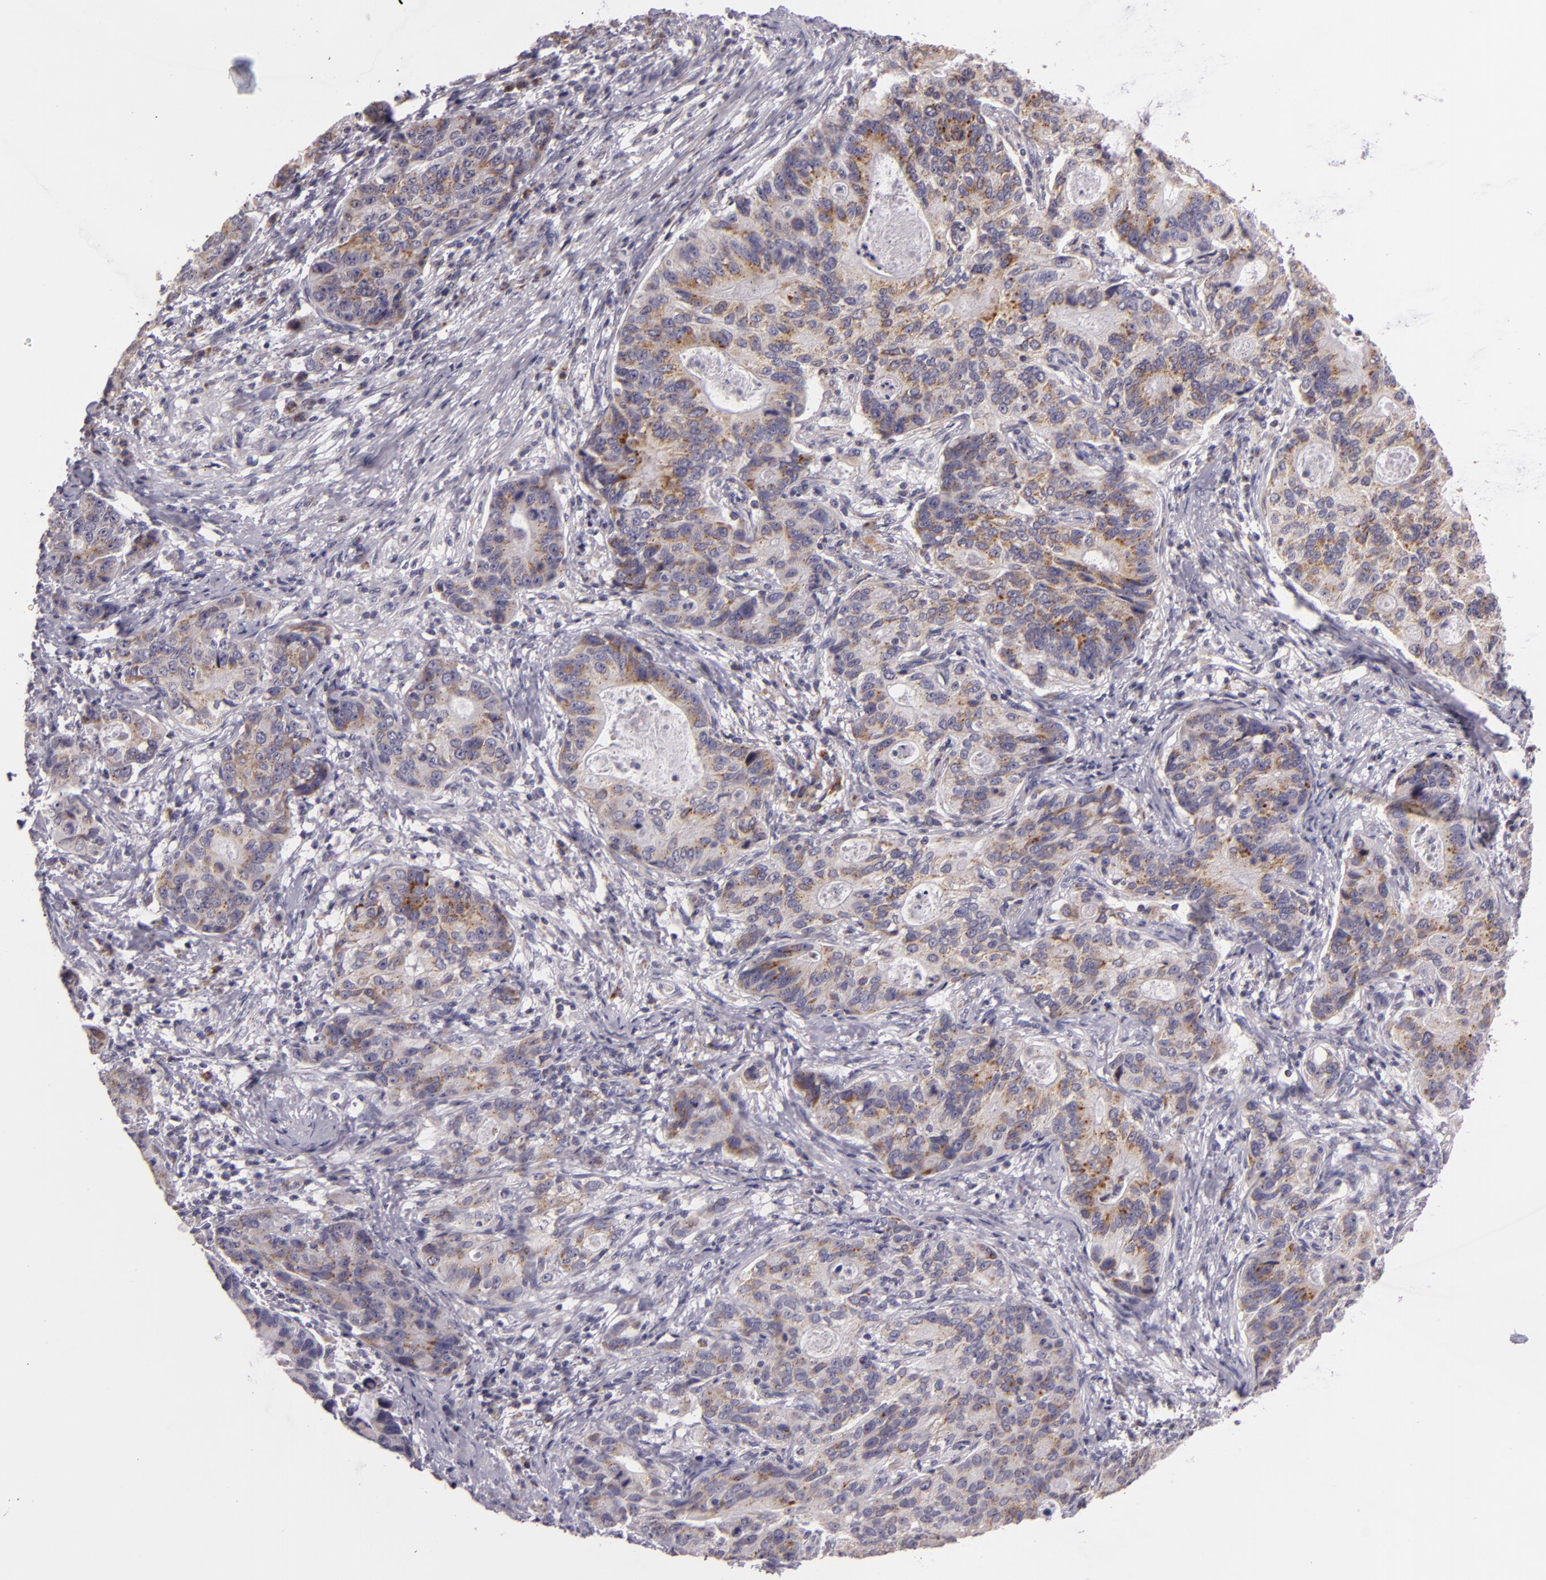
{"staining": {"intensity": "weak", "quantity": "25%-75%", "location": "cytoplasmic/membranous"}, "tissue": "stomach cancer", "cell_type": "Tumor cells", "image_type": "cancer", "snomed": [{"axis": "morphology", "description": "Adenocarcinoma, NOS"}, {"axis": "topography", "description": "Esophagus"}, {"axis": "topography", "description": "Stomach"}], "caption": "This photomicrograph demonstrates immunohistochemistry staining of human stomach adenocarcinoma, with low weak cytoplasmic/membranous staining in about 25%-75% of tumor cells.", "gene": "CILK1", "patient": {"sex": "male", "age": 74}}